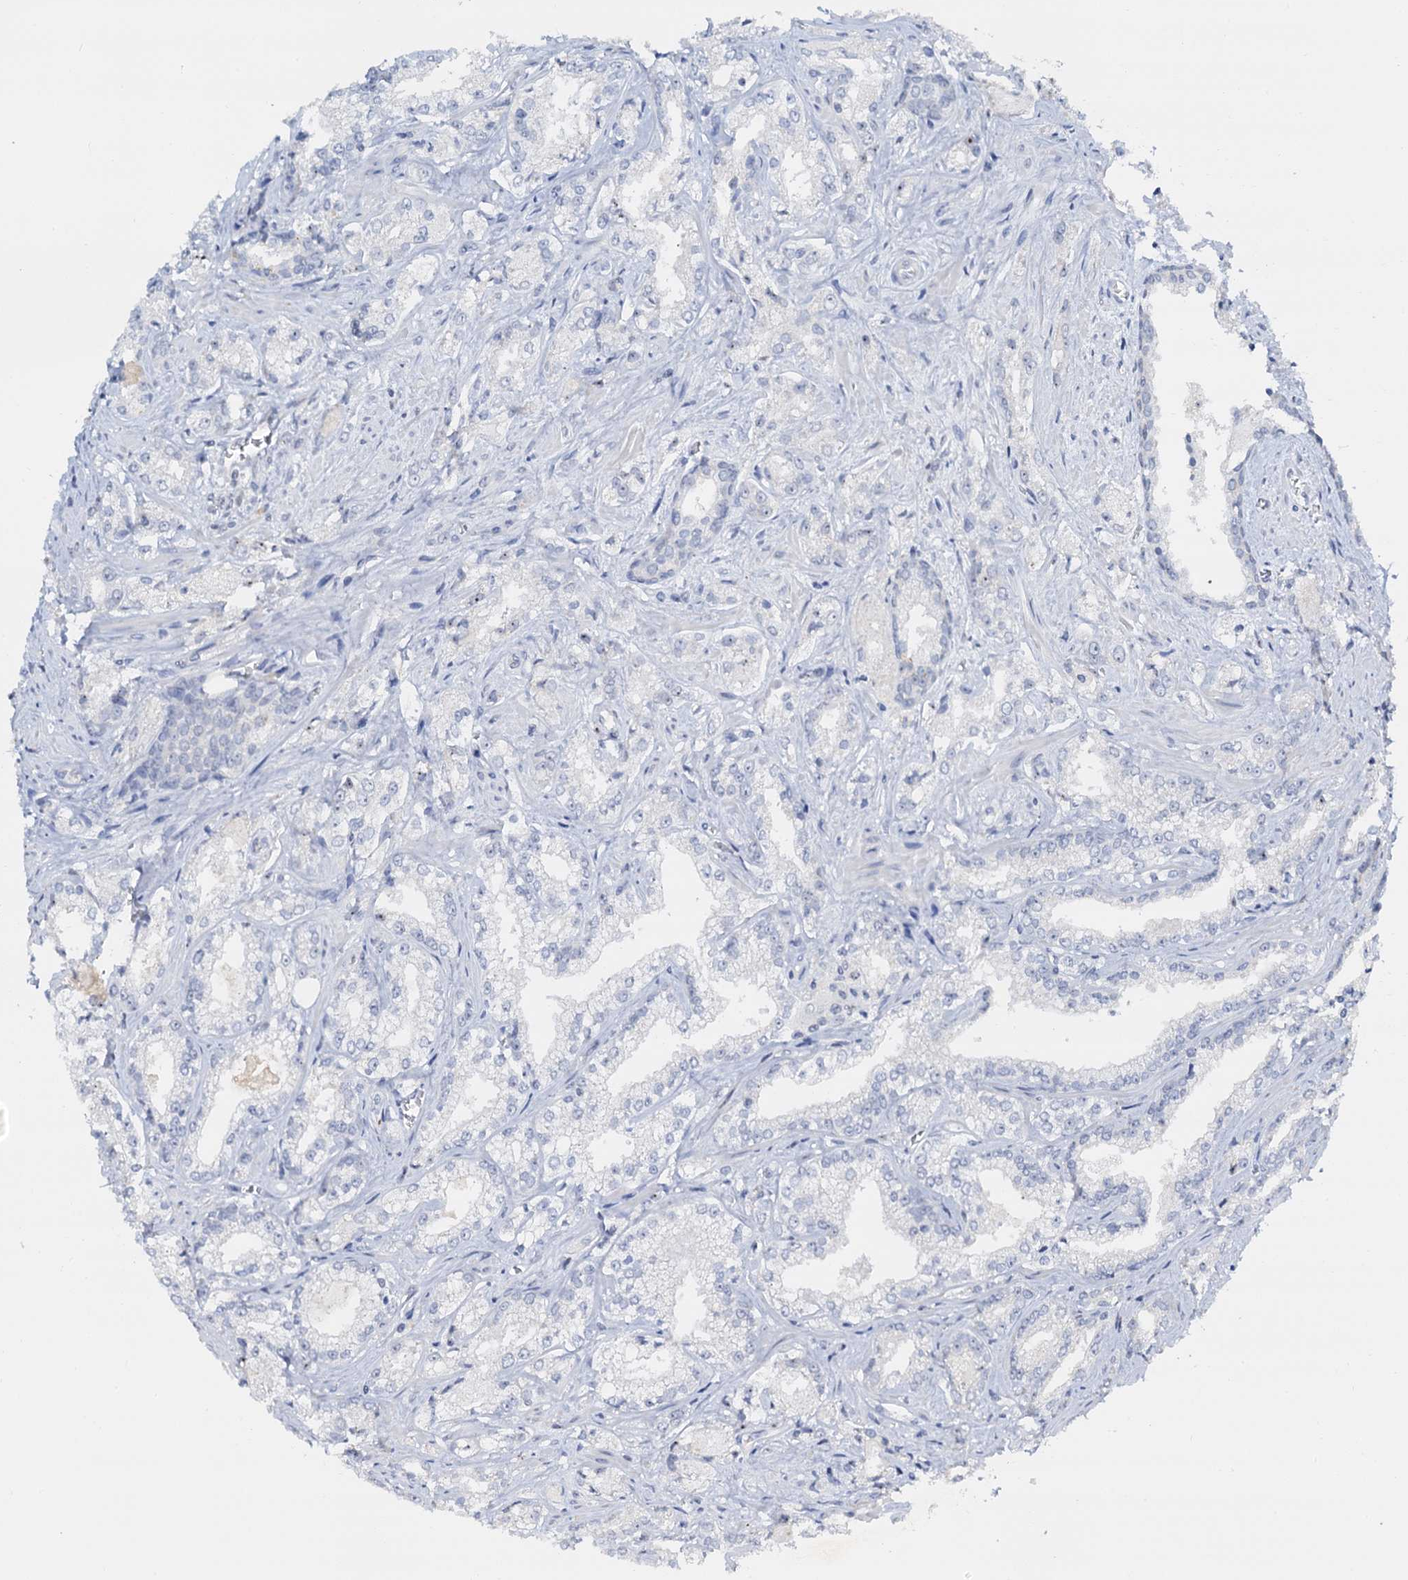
{"staining": {"intensity": "negative", "quantity": "none", "location": "none"}, "tissue": "prostate cancer", "cell_type": "Tumor cells", "image_type": "cancer", "snomed": [{"axis": "morphology", "description": "Adenocarcinoma, Low grade"}, {"axis": "topography", "description": "Prostate"}], "caption": "An IHC micrograph of prostate cancer (low-grade adenocarcinoma) is shown. There is no staining in tumor cells of prostate cancer (low-grade adenocarcinoma).", "gene": "NOP2", "patient": {"sex": "male", "age": 47}}